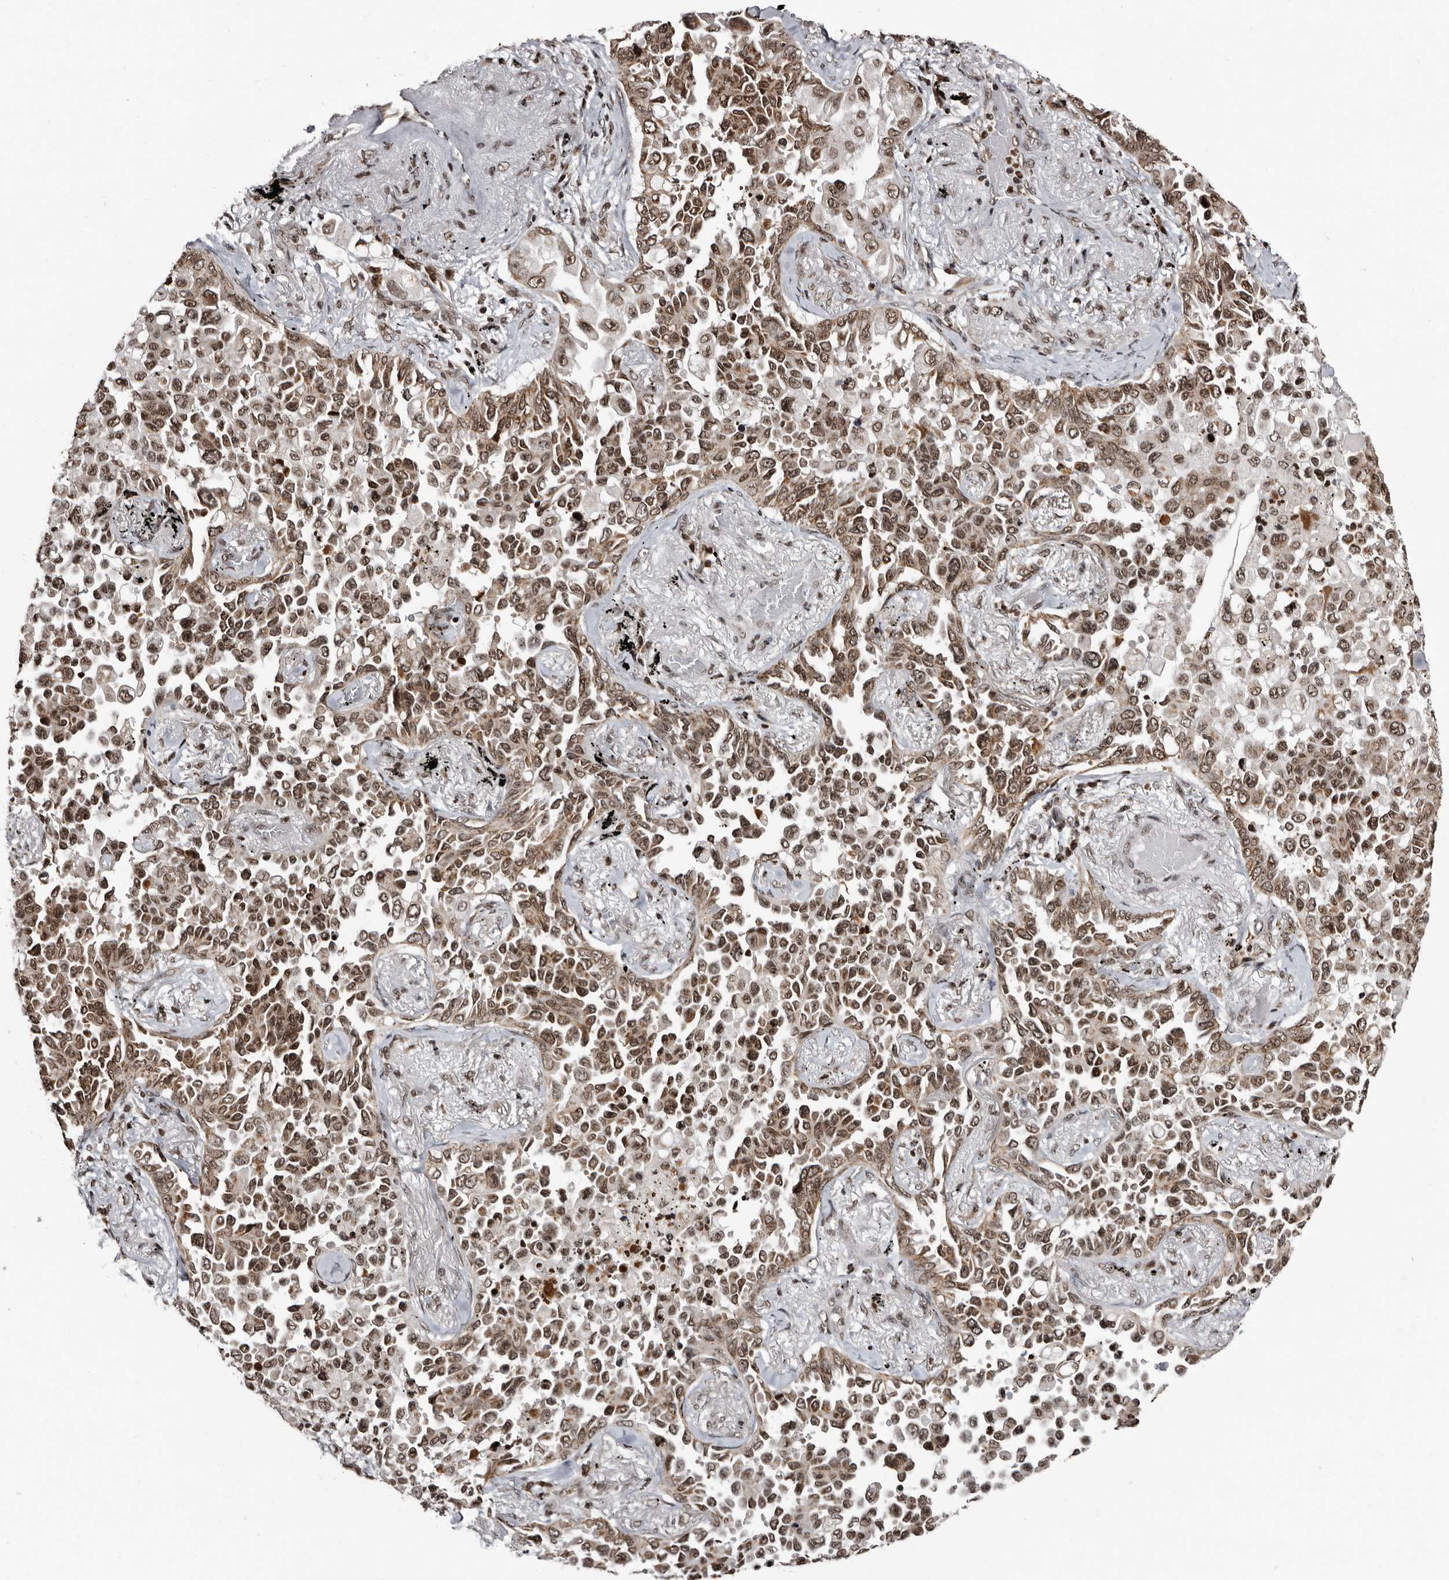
{"staining": {"intensity": "moderate", "quantity": ">75%", "location": "cytoplasmic/membranous,nuclear"}, "tissue": "lung cancer", "cell_type": "Tumor cells", "image_type": "cancer", "snomed": [{"axis": "morphology", "description": "Adenocarcinoma, NOS"}, {"axis": "topography", "description": "Lung"}], "caption": "Lung adenocarcinoma was stained to show a protein in brown. There is medium levels of moderate cytoplasmic/membranous and nuclear staining in about >75% of tumor cells.", "gene": "THUMPD1", "patient": {"sex": "female", "age": 67}}